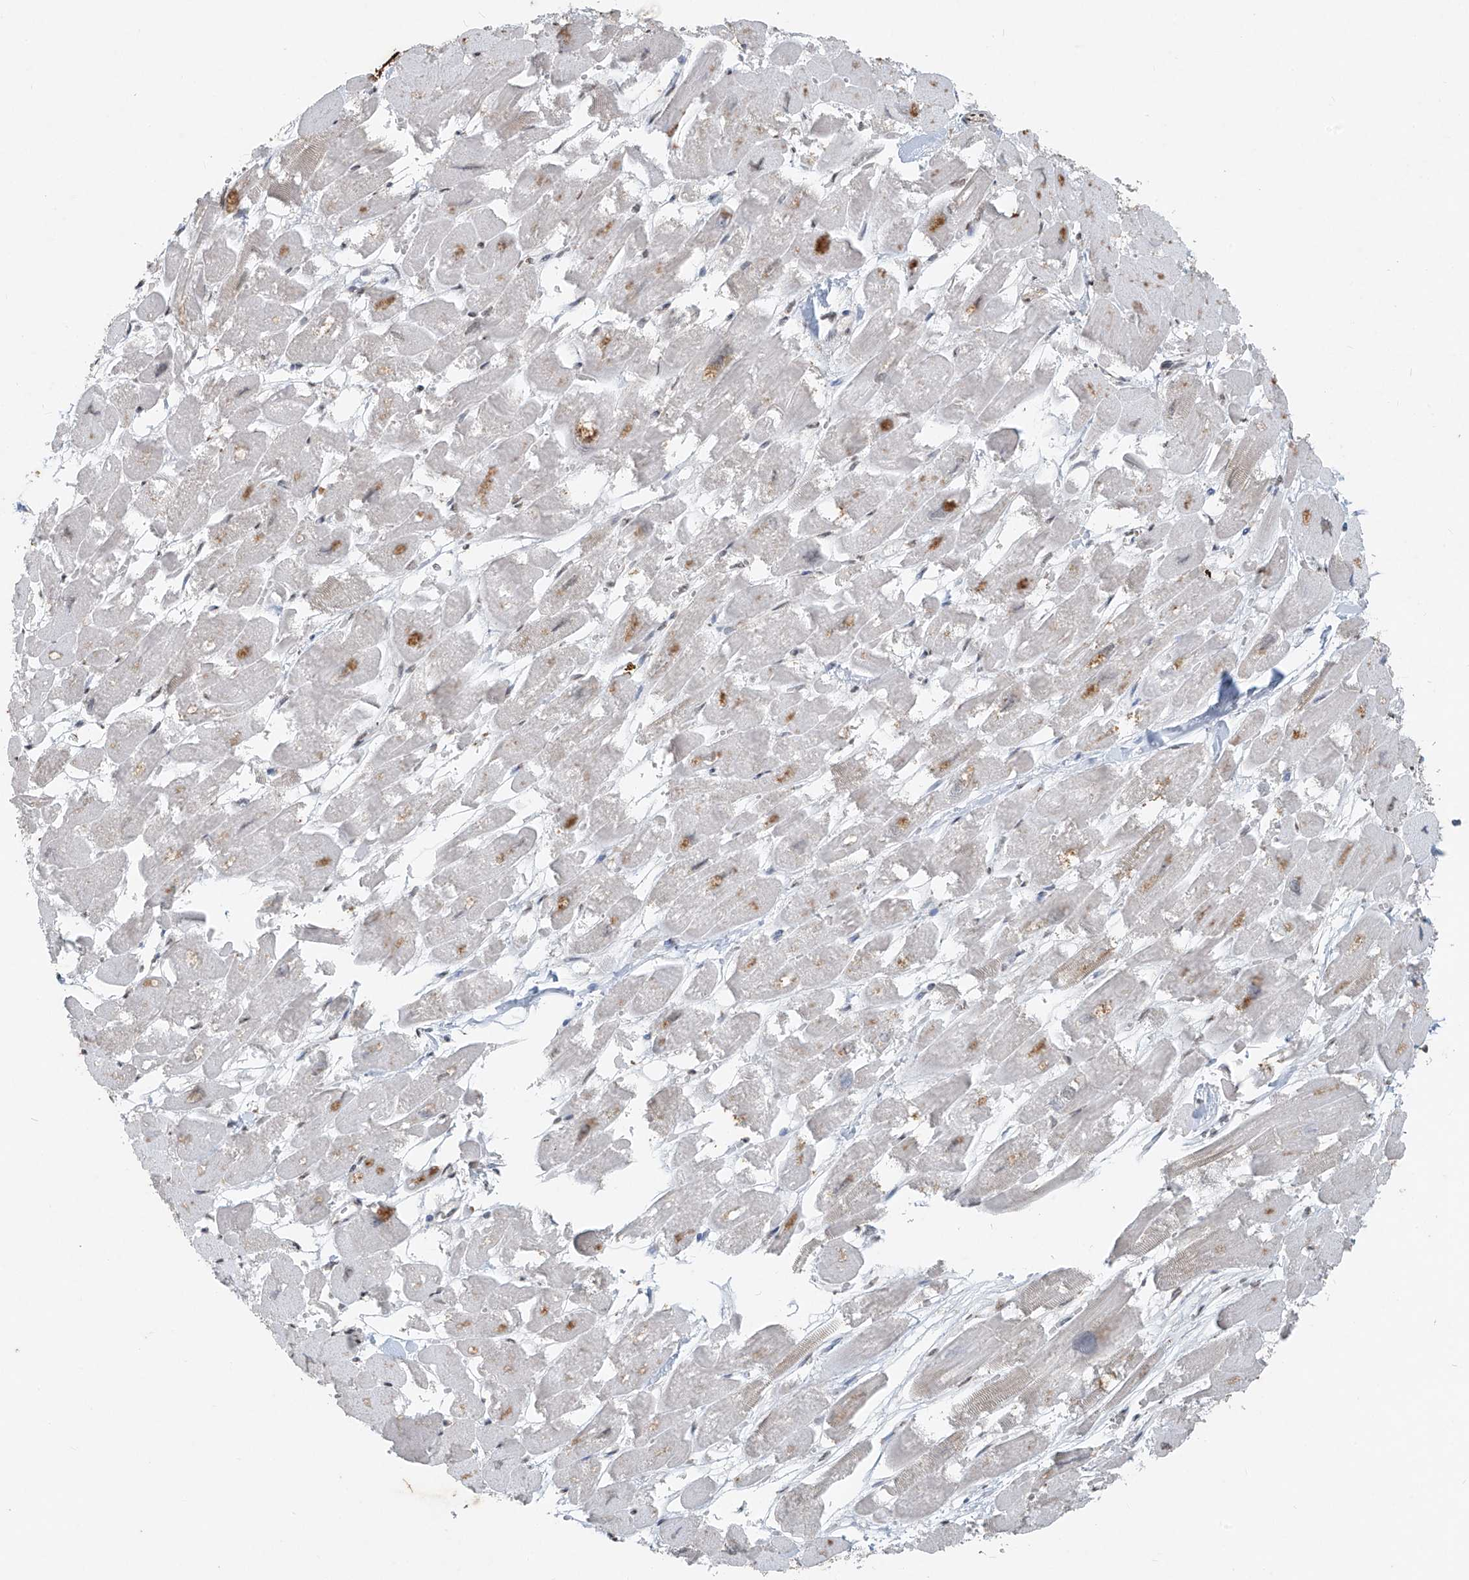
{"staining": {"intensity": "moderate", "quantity": "25%-75%", "location": "cytoplasmic/membranous,nuclear"}, "tissue": "heart muscle", "cell_type": "Cardiomyocytes", "image_type": "normal", "snomed": [{"axis": "morphology", "description": "Normal tissue, NOS"}, {"axis": "topography", "description": "Heart"}], "caption": "IHC of unremarkable heart muscle shows medium levels of moderate cytoplasmic/membranous,nuclear expression in about 25%-75% of cardiomyocytes. (DAB (3,3'-diaminobenzidine) IHC with brightfield microscopy, high magnification).", "gene": "TFEC", "patient": {"sex": "male", "age": 54}}